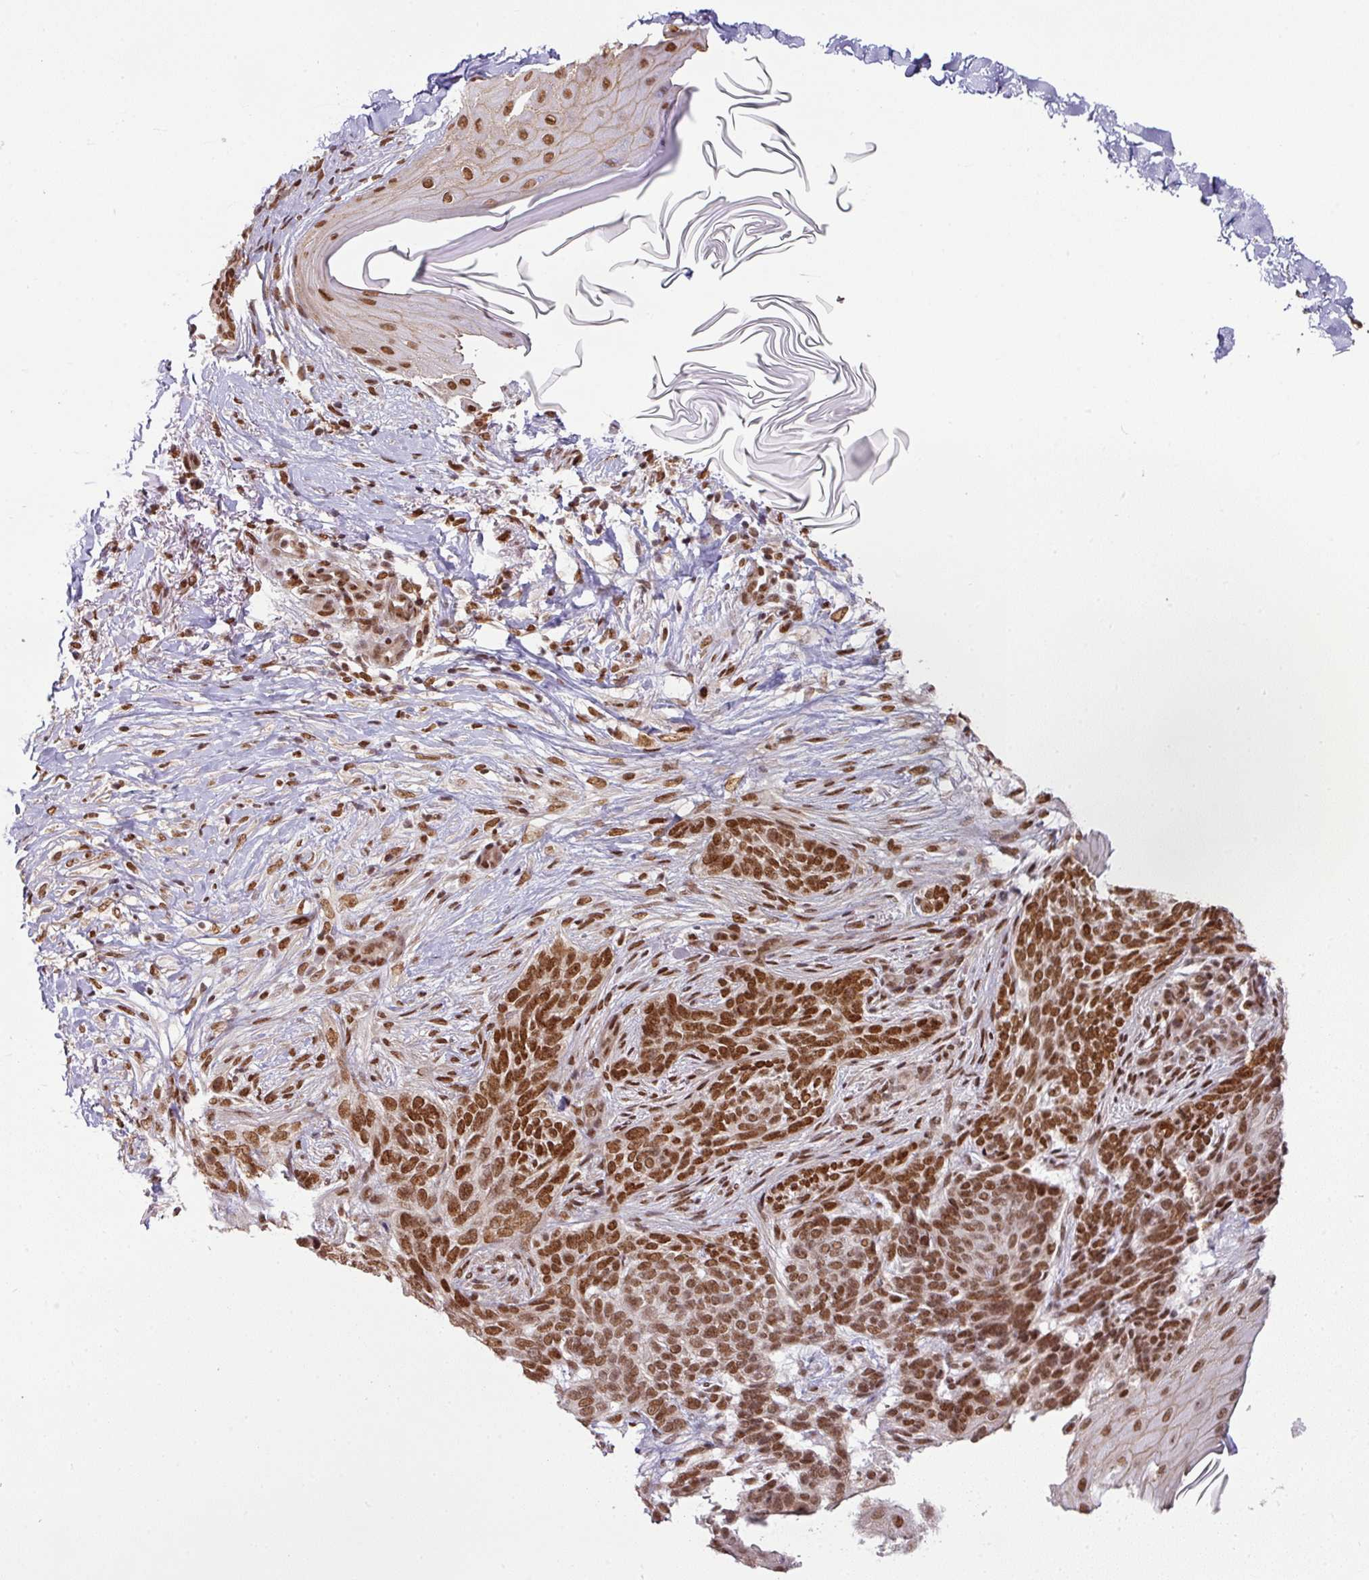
{"staining": {"intensity": "strong", "quantity": ">75%", "location": "nuclear"}, "tissue": "skin cancer", "cell_type": "Tumor cells", "image_type": "cancer", "snomed": [{"axis": "morphology", "description": "Normal tissue, NOS"}, {"axis": "morphology", "description": "Basal cell carcinoma"}, {"axis": "topography", "description": "Skin"}], "caption": "The immunohistochemical stain highlights strong nuclear staining in tumor cells of skin cancer tissue.", "gene": "NCOA5", "patient": {"sex": "female", "age": 67}}